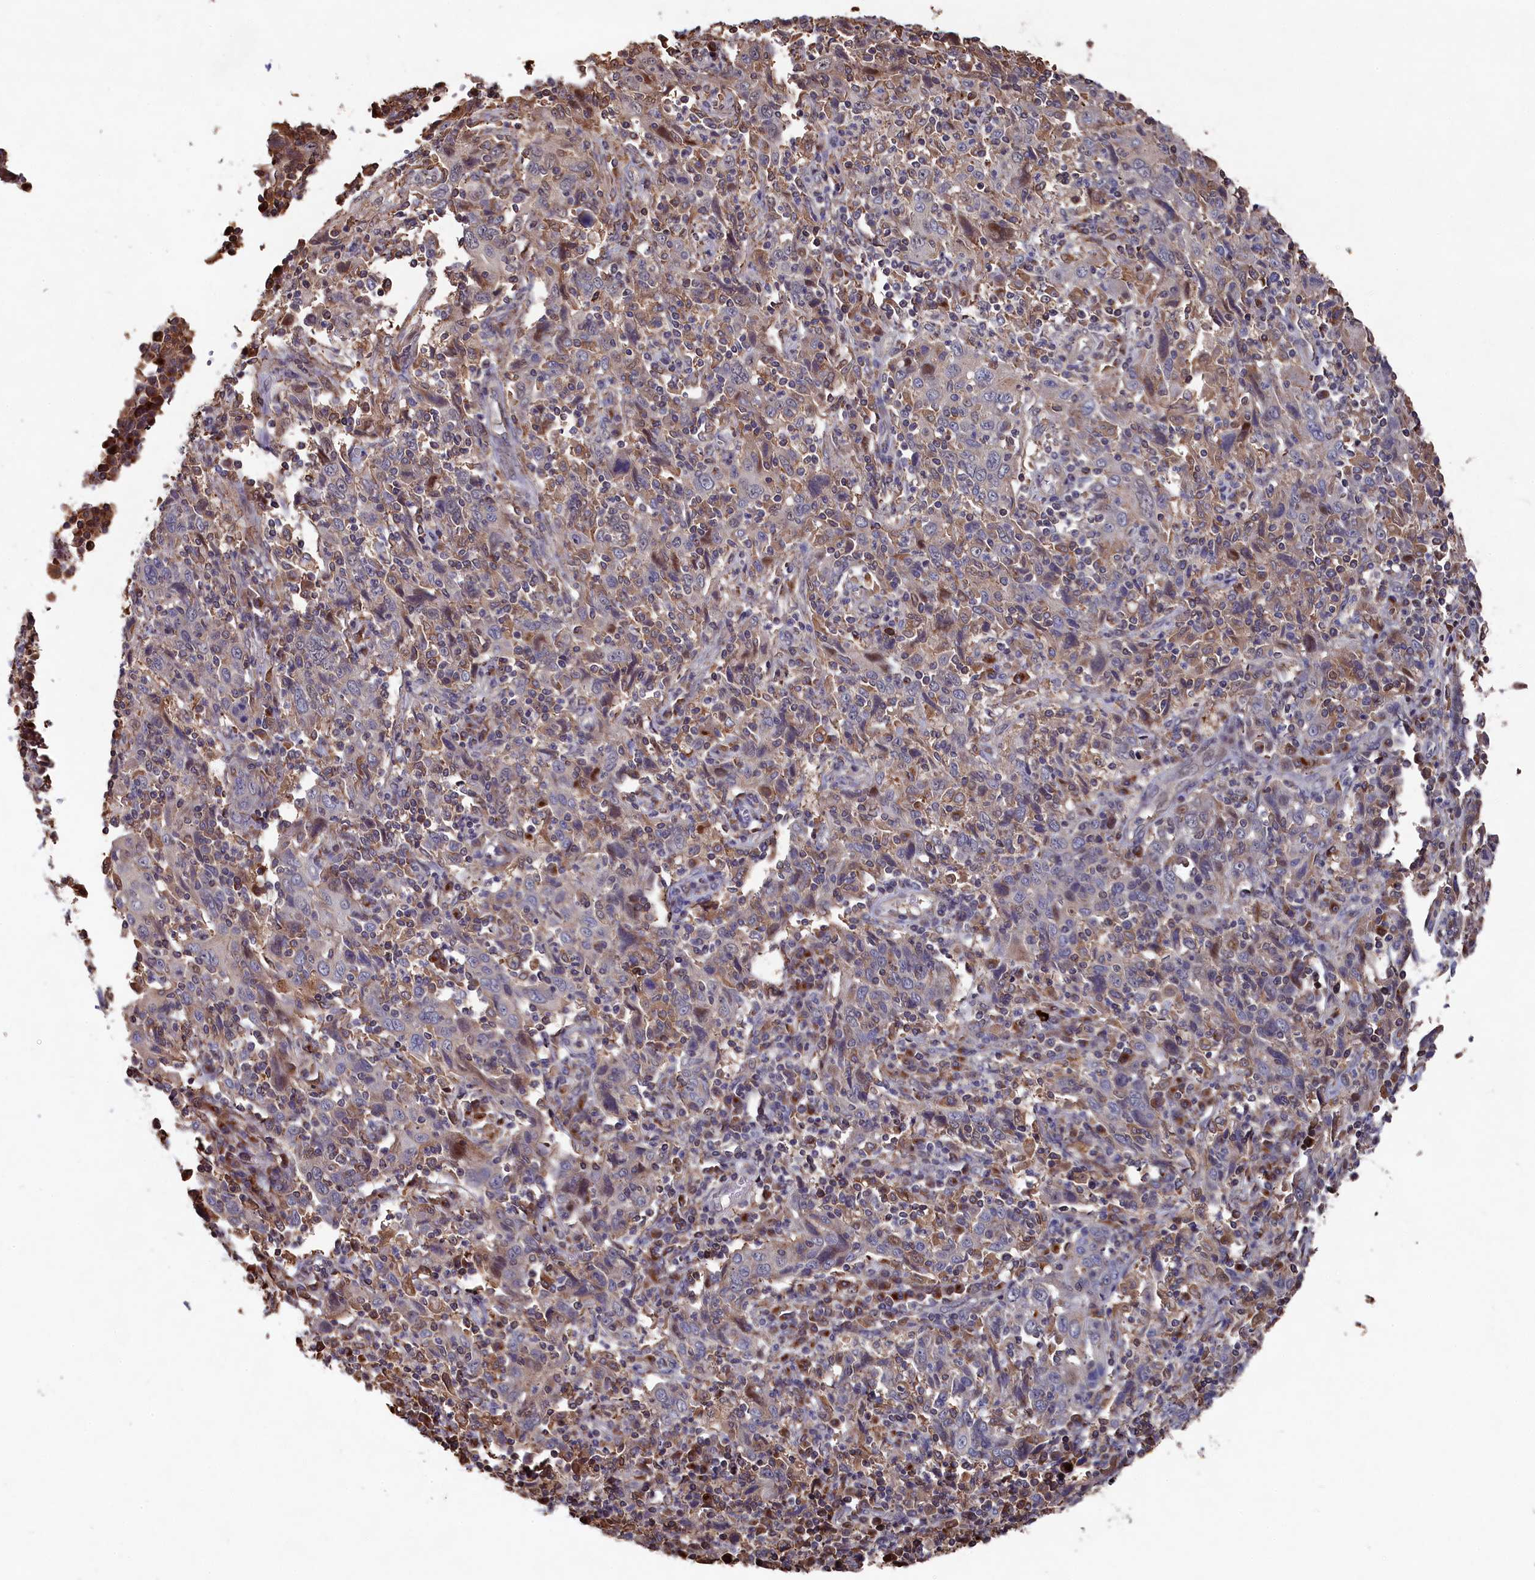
{"staining": {"intensity": "weak", "quantity": "<25%", "location": "cytoplasmic/membranous"}, "tissue": "cervical cancer", "cell_type": "Tumor cells", "image_type": "cancer", "snomed": [{"axis": "morphology", "description": "Squamous cell carcinoma, NOS"}, {"axis": "topography", "description": "Cervix"}], "caption": "DAB (3,3'-diaminobenzidine) immunohistochemical staining of human cervical squamous cell carcinoma exhibits no significant expression in tumor cells.", "gene": "NAA60", "patient": {"sex": "female", "age": 46}}